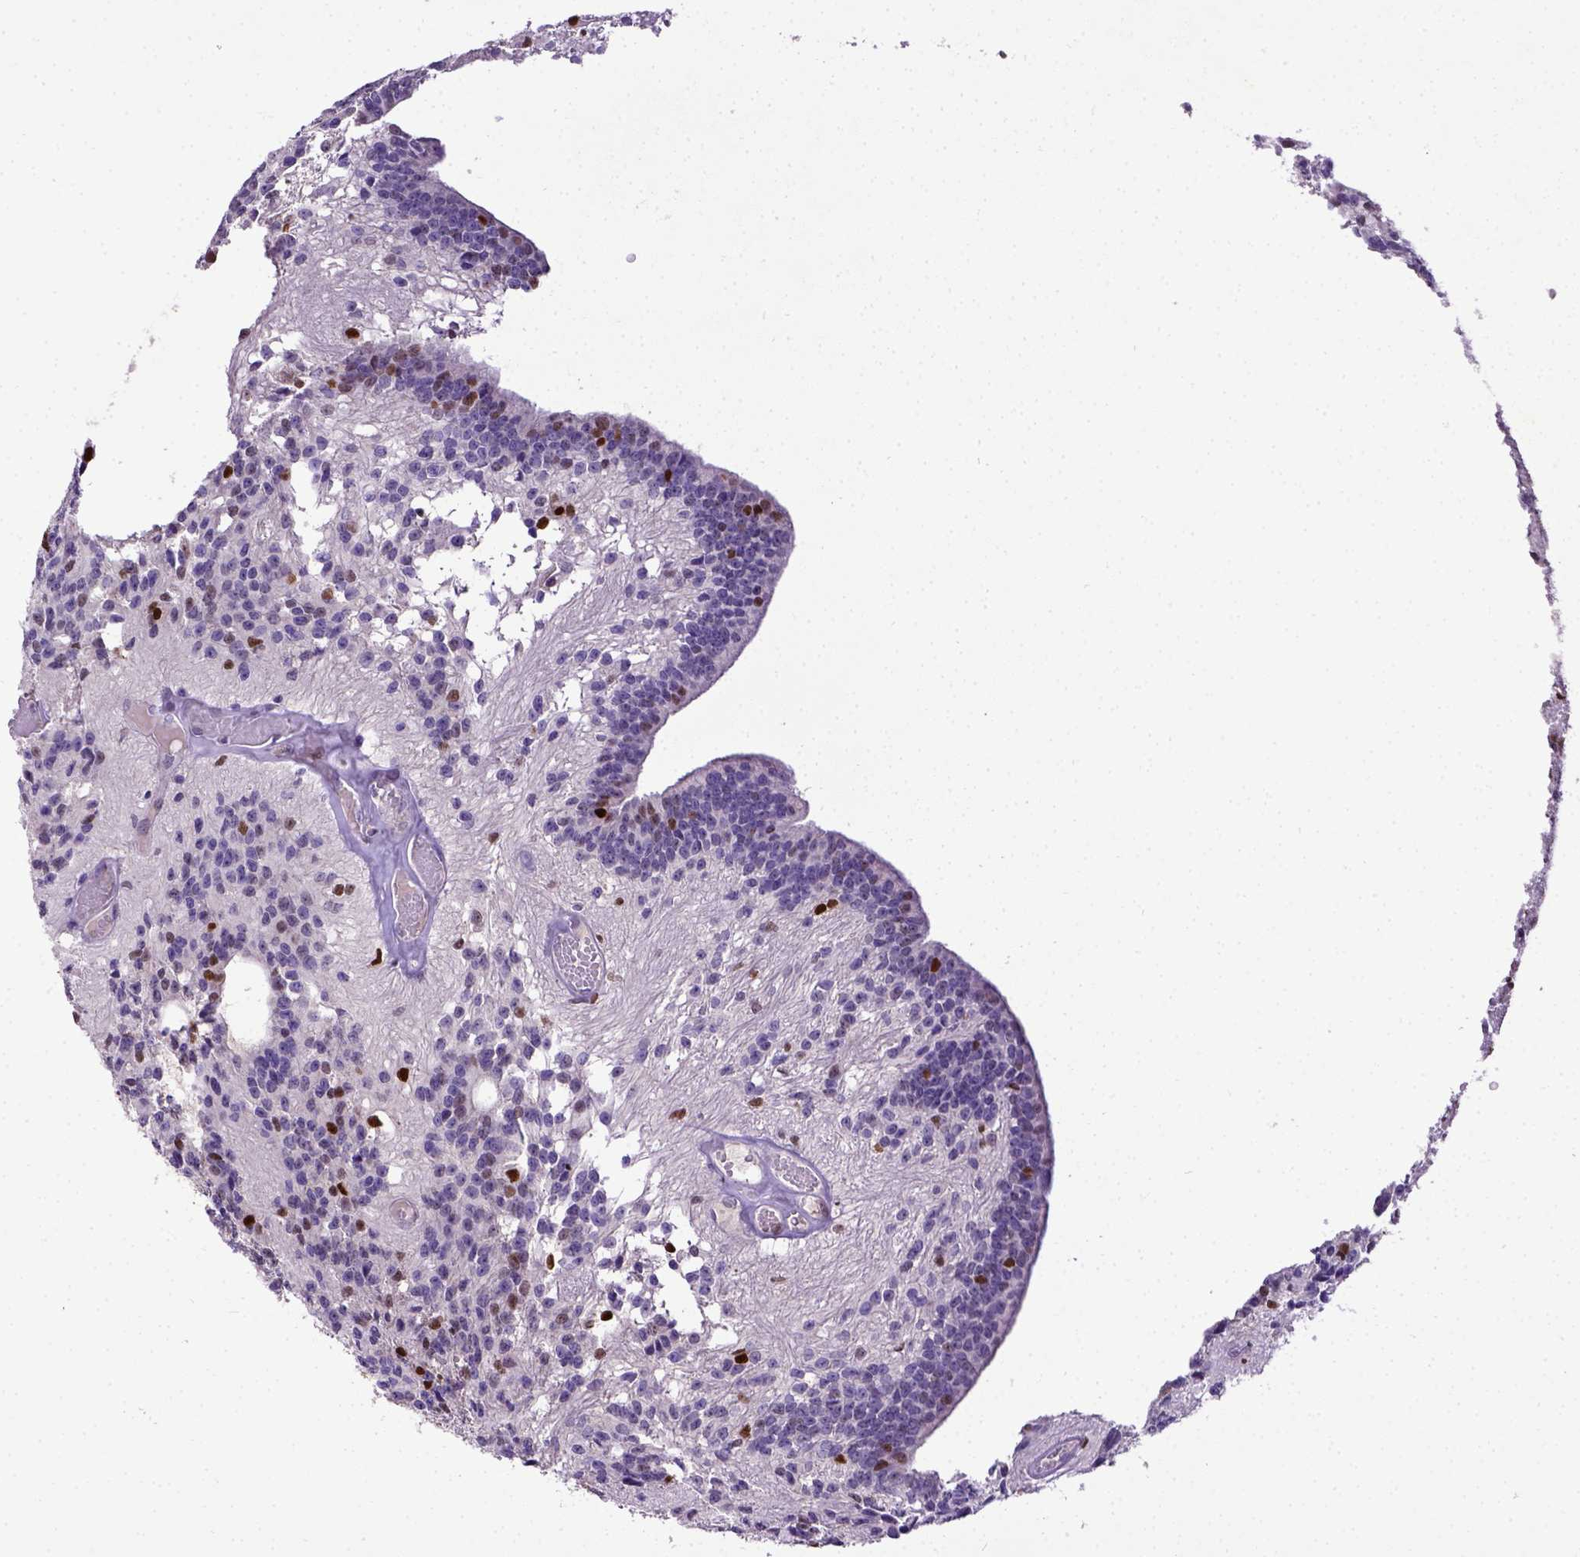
{"staining": {"intensity": "negative", "quantity": "none", "location": "none"}, "tissue": "glioma", "cell_type": "Tumor cells", "image_type": "cancer", "snomed": [{"axis": "morphology", "description": "Glioma, malignant, Low grade"}, {"axis": "topography", "description": "Brain"}], "caption": "Human malignant glioma (low-grade) stained for a protein using immunohistochemistry (IHC) reveals no expression in tumor cells.", "gene": "CDKN1A", "patient": {"sex": "male", "age": 31}}